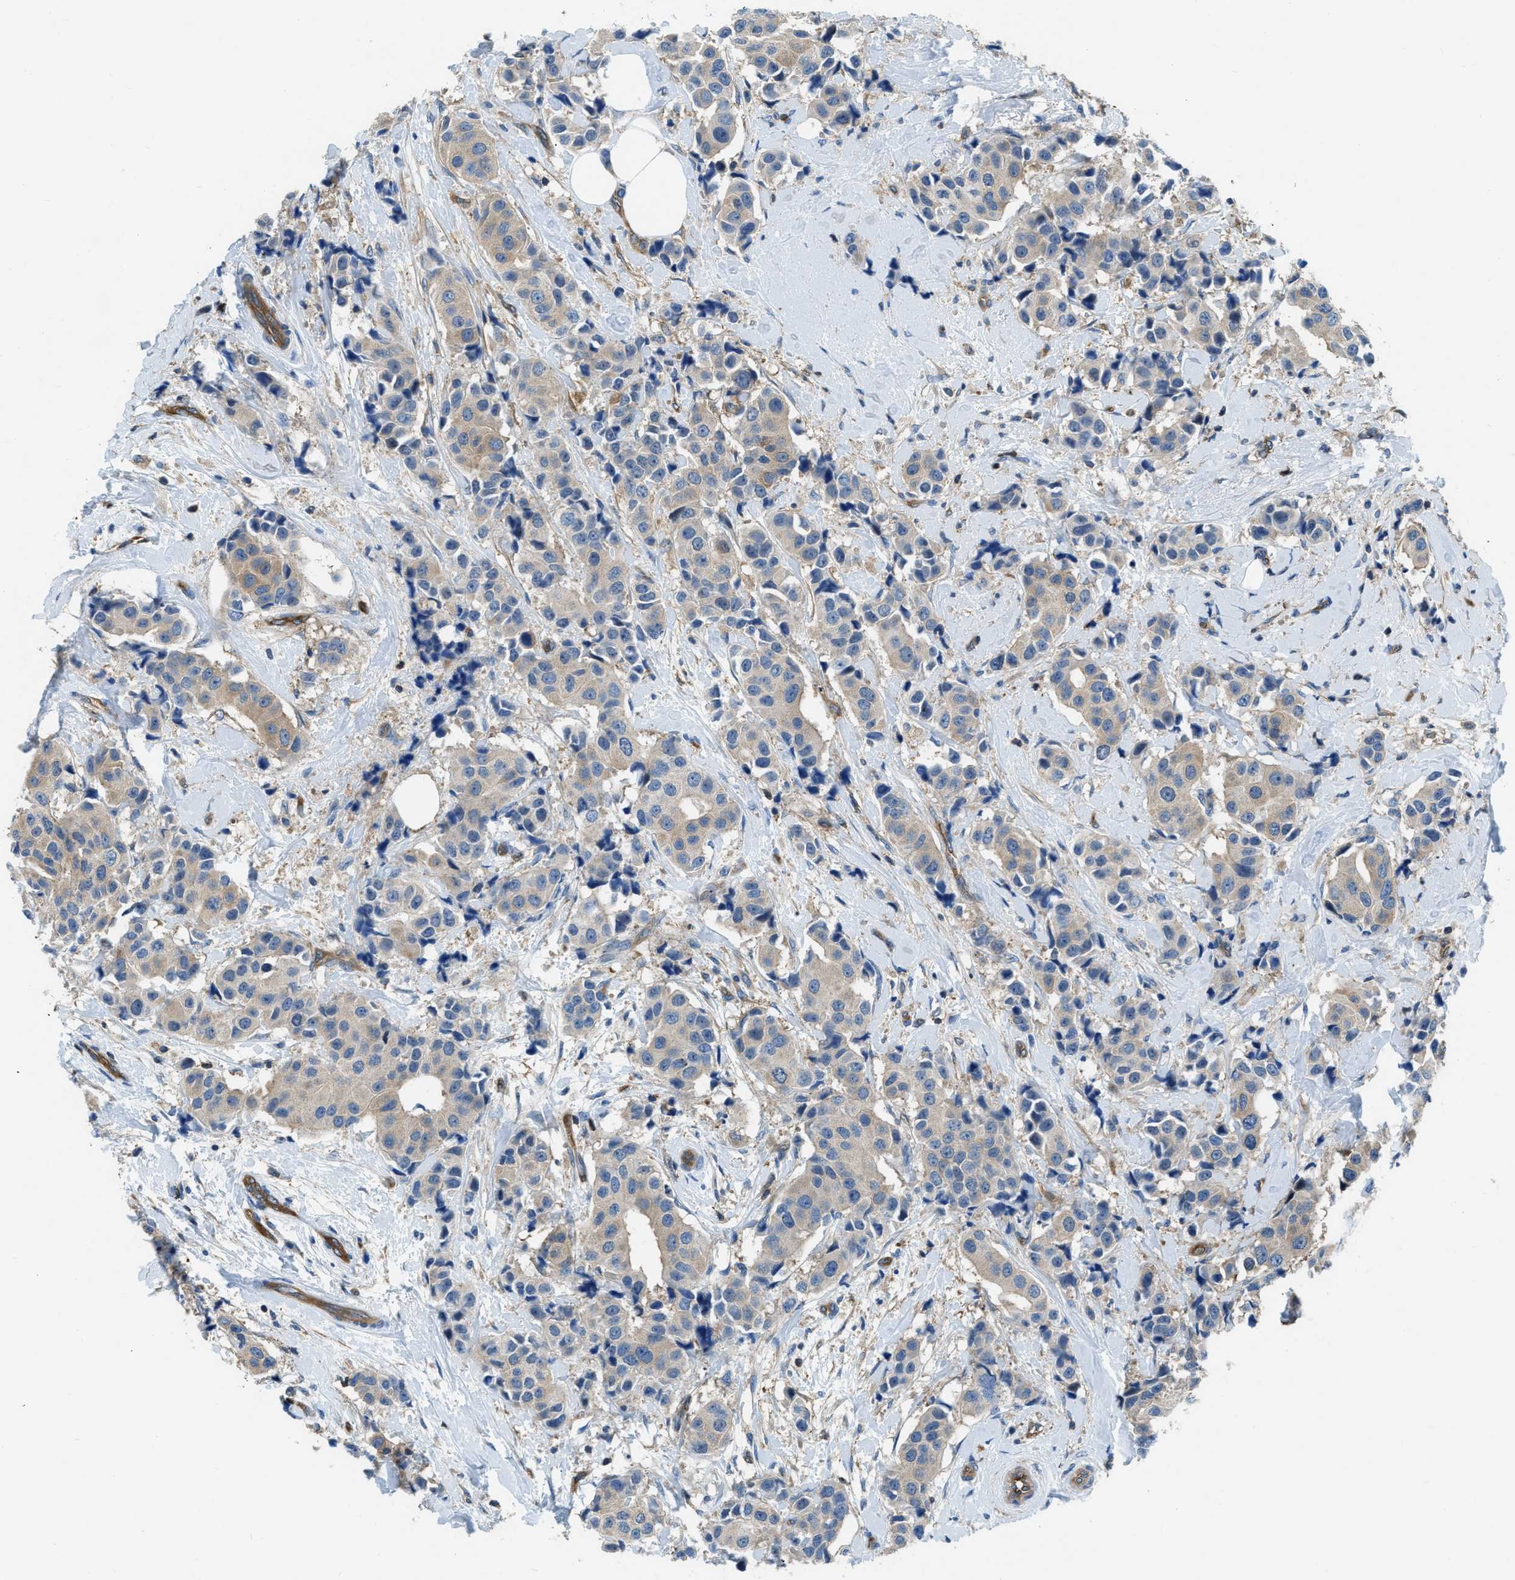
{"staining": {"intensity": "weak", "quantity": "25%-75%", "location": "cytoplasmic/membranous"}, "tissue": "breast cancer", "cell_type": "Tumor cells", "image_type": "cancer", "snomed": [{"axis": "morphology", "description": "Normal tissue, NOS"}, {"axis": "morphology", "description": "Duct carcinoma"}, {"axis": "topography", "description": "Breast"}], "caption": "Brown immunohistochemical staining in breast cancer reveals weak cytoplasmic/membranous staining in about 25%-75% of tumor cells. (IHC, brightfield microscopy, high magnification).", "gene": "PFKP", "patient": {"sex": "female", "age": 39}}